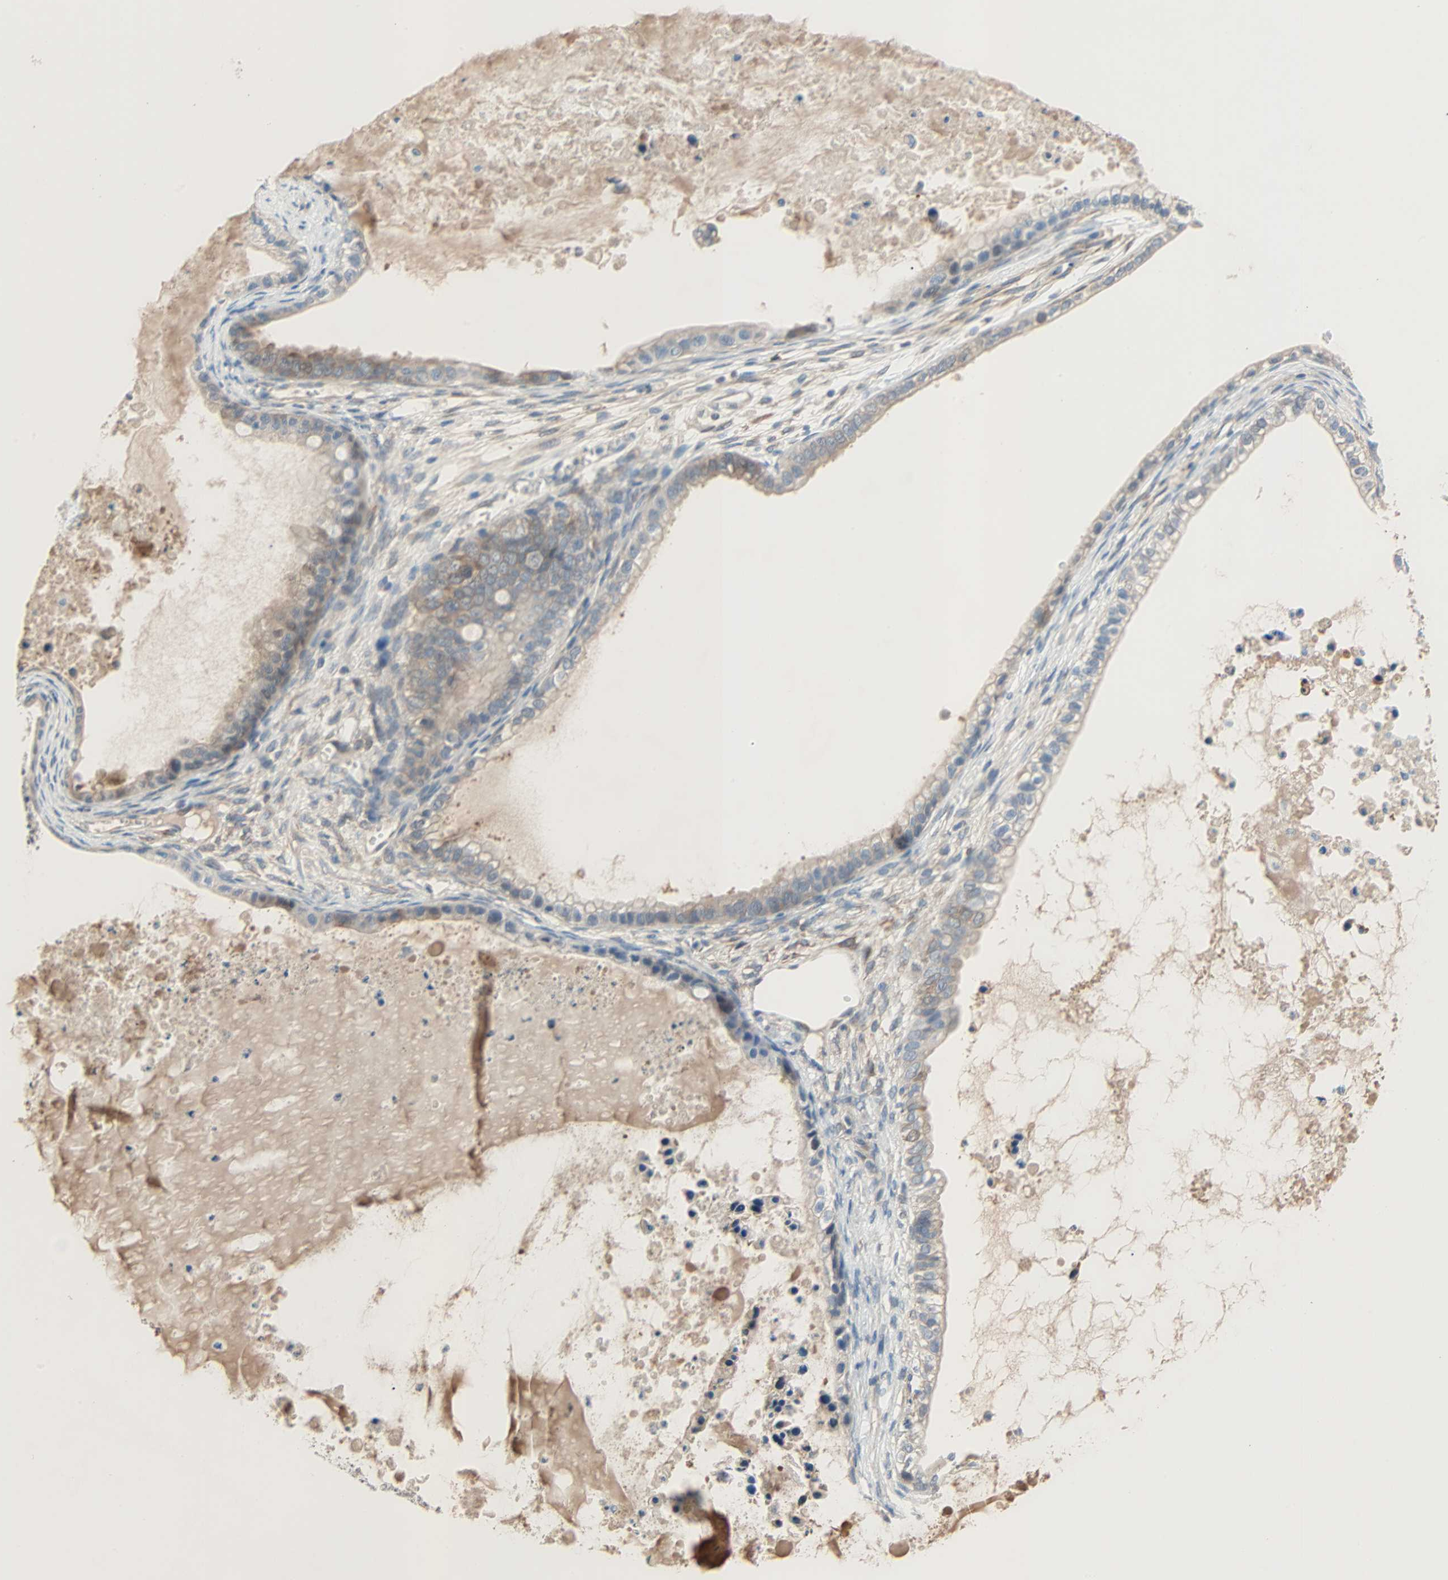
{"staining": {"intensity": "weak", "quantity": "25%-75%", "location": "cytoplasmic/membranous"}, "tissue": "ovarian cancer", "cell_type": "Tumor cells", "image_type": "cancer", "snomed": [{"axis": "morphology", "description": "Cystadenocarcinoma, mucinous, NOS"}, {"axis": "topography", "description": "Ovary"}], "caption": "A histopathology image showing weak cytoplasmic/membranous expression in about 25%-75% of tumor cells in mucinous cystadenocarcinoma (ovarian), as visualized by brown immunohistochemical staining.", "gene": "TNFRSF12A", "patient": {"sex": "female", "age": 80}}